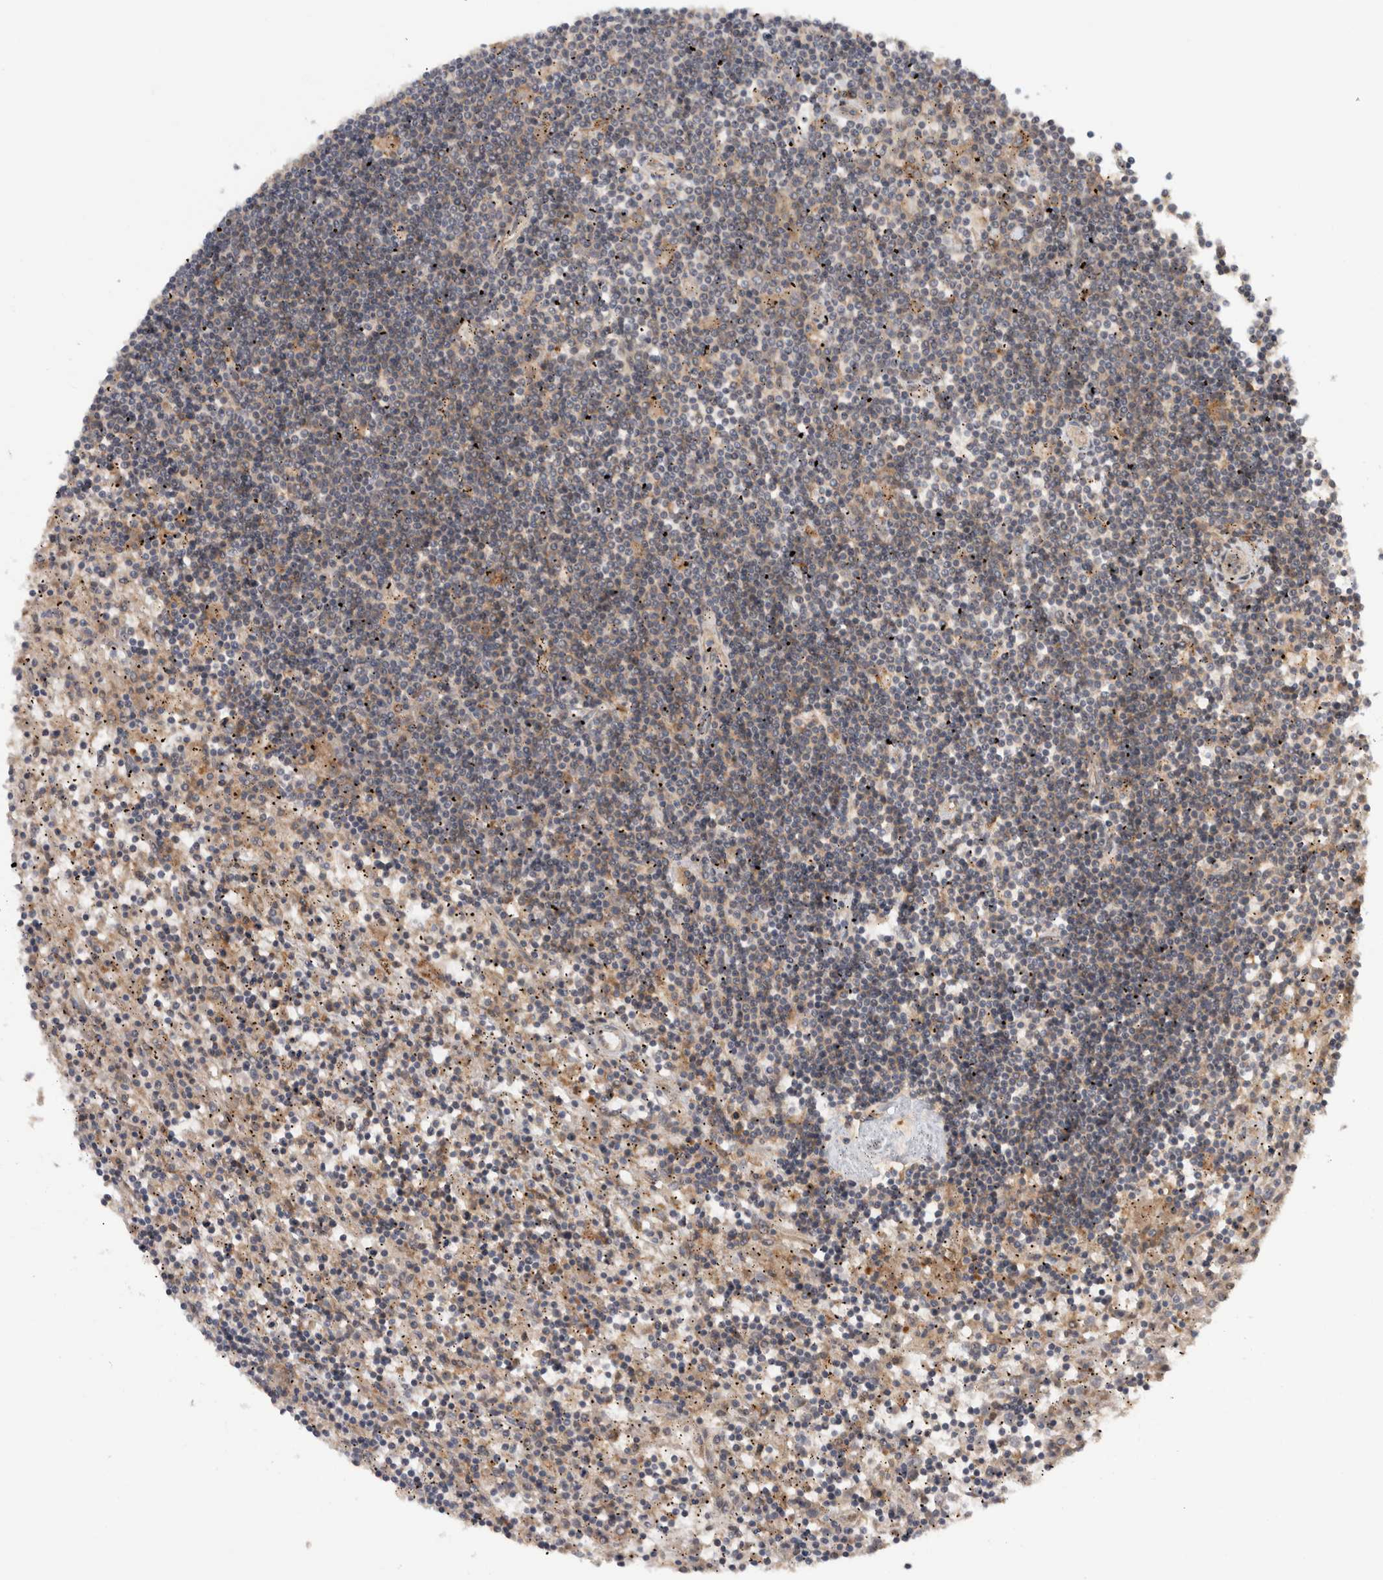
{"staining": {"intensity": "weak", "quantity": "<25%", "location": "cytoplasmic/membranous"}, "tissue": "lymphoma", "cell_type": "Tumor cells", "image_type": "cancer", "snomed": [{"axis": "morphology", "description": "Malignant lymphoma, non-Hodgkin's type, Low grade"}, {"axis": "topography", "description": "Spleen"}], "caption": "A micrograph of malignant lymphoma, non-Hodgkin's type (low-grade) stained for a protein exhibits no brown staining in tumor cells. (DAB immunohistochemistry, high magnification).", "gene": "VEPH1", "patient": {"sex": "male", "age": 76}}